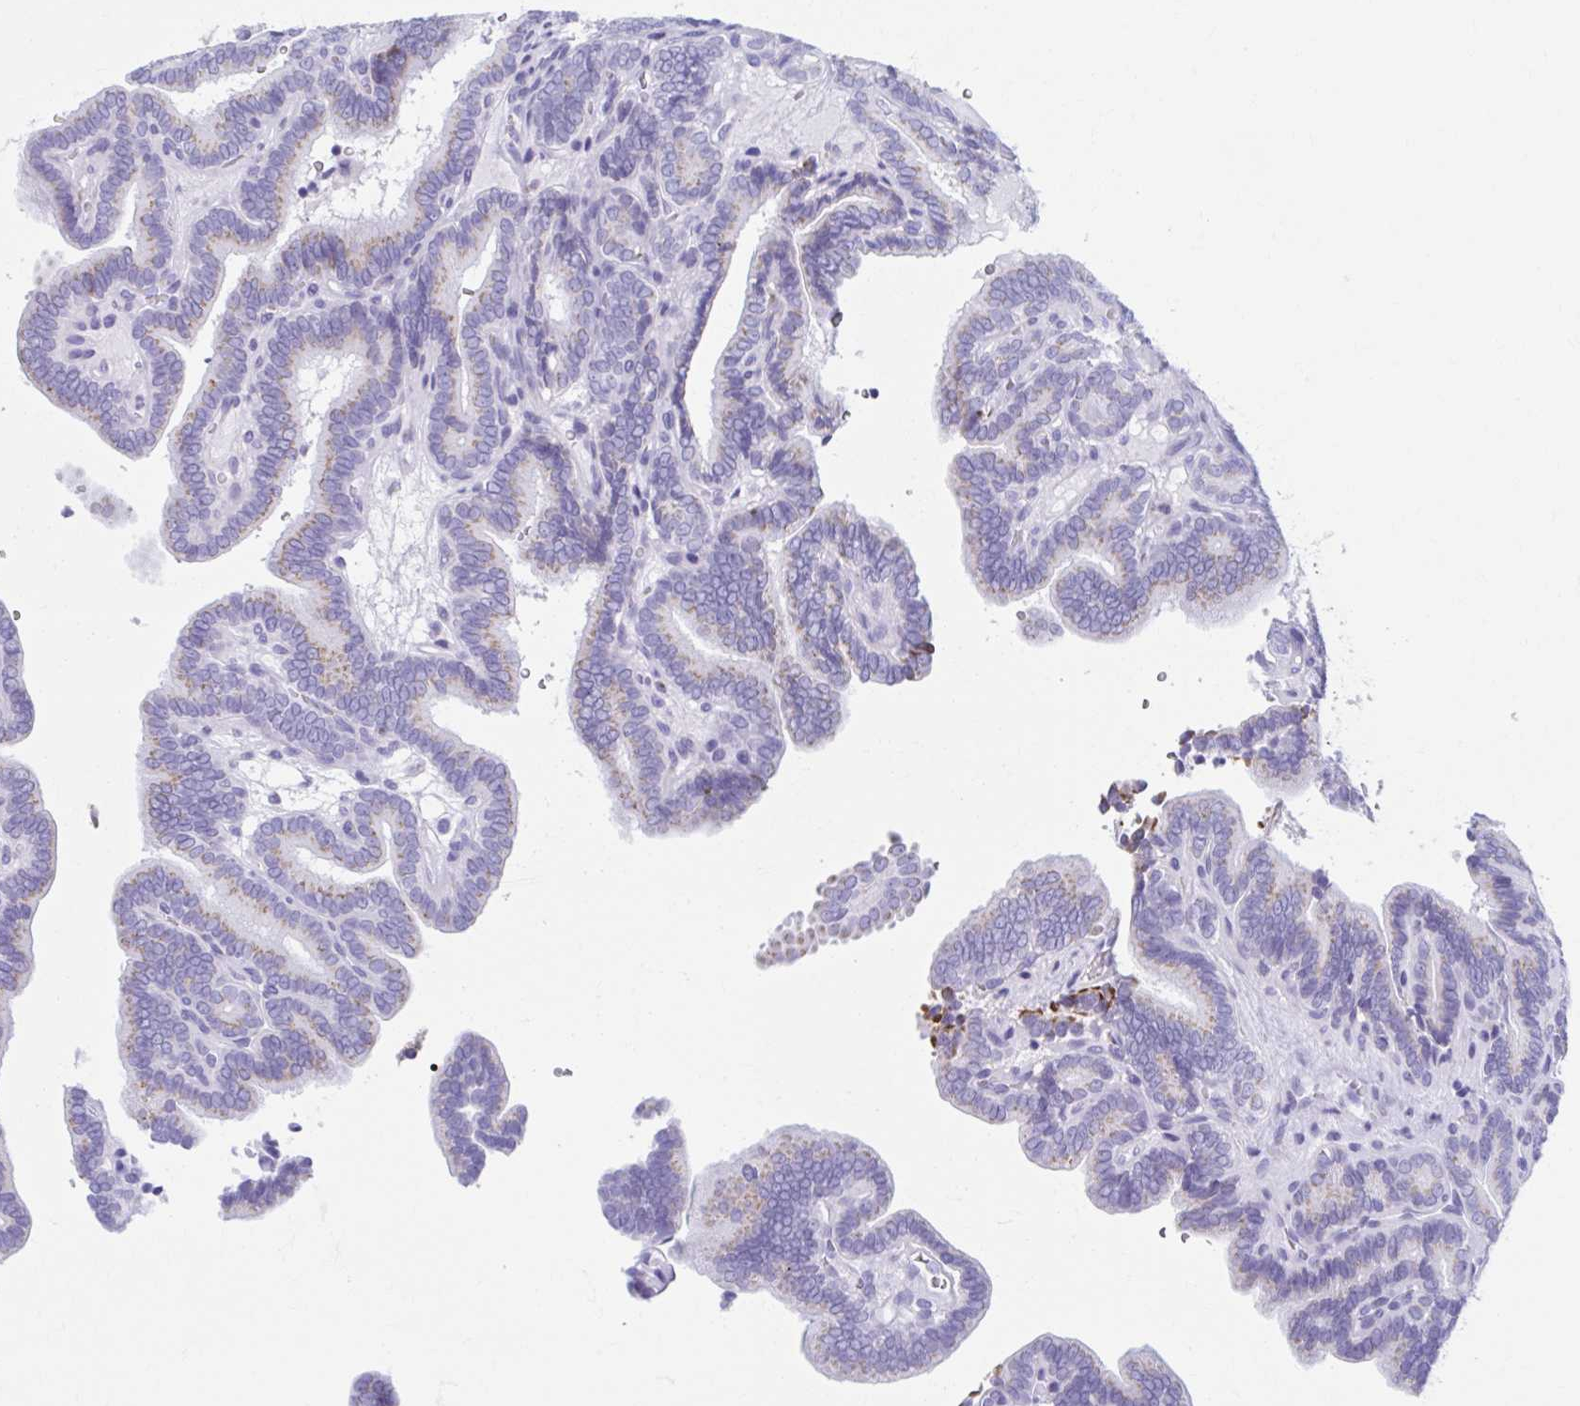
{"staining": {"intensity": "weak", "quantity": "25%-75%", "location": "cytoplasmic/membranous"}, "tissue": "thyroid cancer", "cell_type": "Tumor cells", "image_type": "cancer", "snomed": [{"axis": "morphology", "description": "Papillary adenocarcinoma, NOS"}, {"axis": "topography", "description": "Thyroid gland"}], "caption": "Human papillary adenocarcinoma (thyroid) stained for a protein (brown) demonstrates weak cytoplasmic/membranous positive positivity in about 25%-75% of tumor cells.", "gene": "KCNE2", "patient": {"sex": "female", "age": 21}}